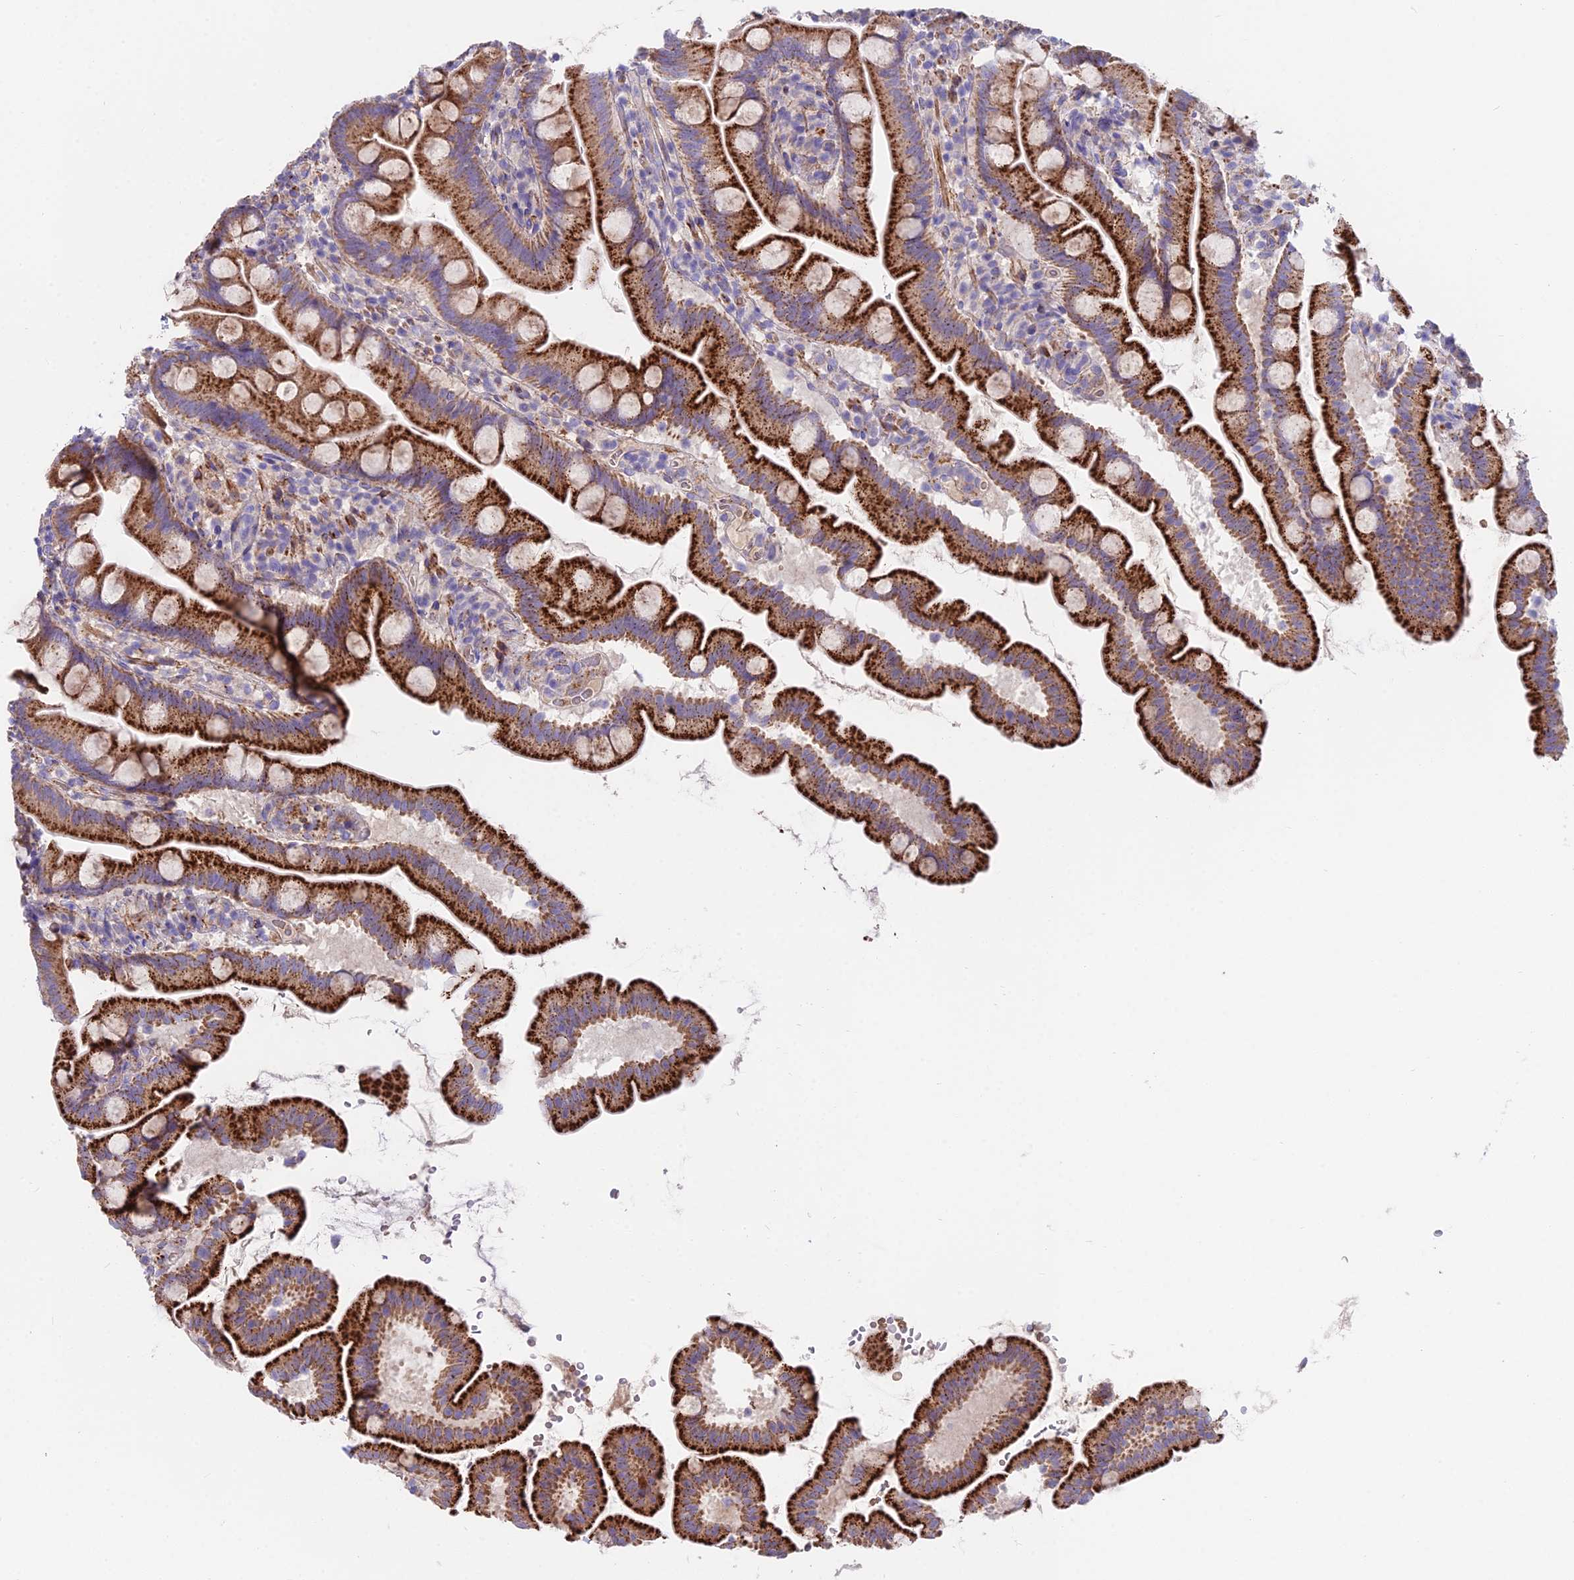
{"staining": {"intensity": "strong", "quantity": ">75%", "location": "cytoplasmic/membranous"}, "tissue": "small intestine", "cell_type": "Glandular cells", "image_type": "normal", "snomed": [{"axis": "morphology", "description": "Normal tissue, NOS"}, {"axis": "topography", "description": "Small intestine"}], "caption": "Small intestine stained with DAB (3,3'-diaminobenzidine) immunohistochemistry (IHC) exhibits high levels of strong cytoplasmic/membranous expression in approximately >75% of glandular cells.", "gene": "FRMPD1", "patient": {"sex": "female", "age": 68}}